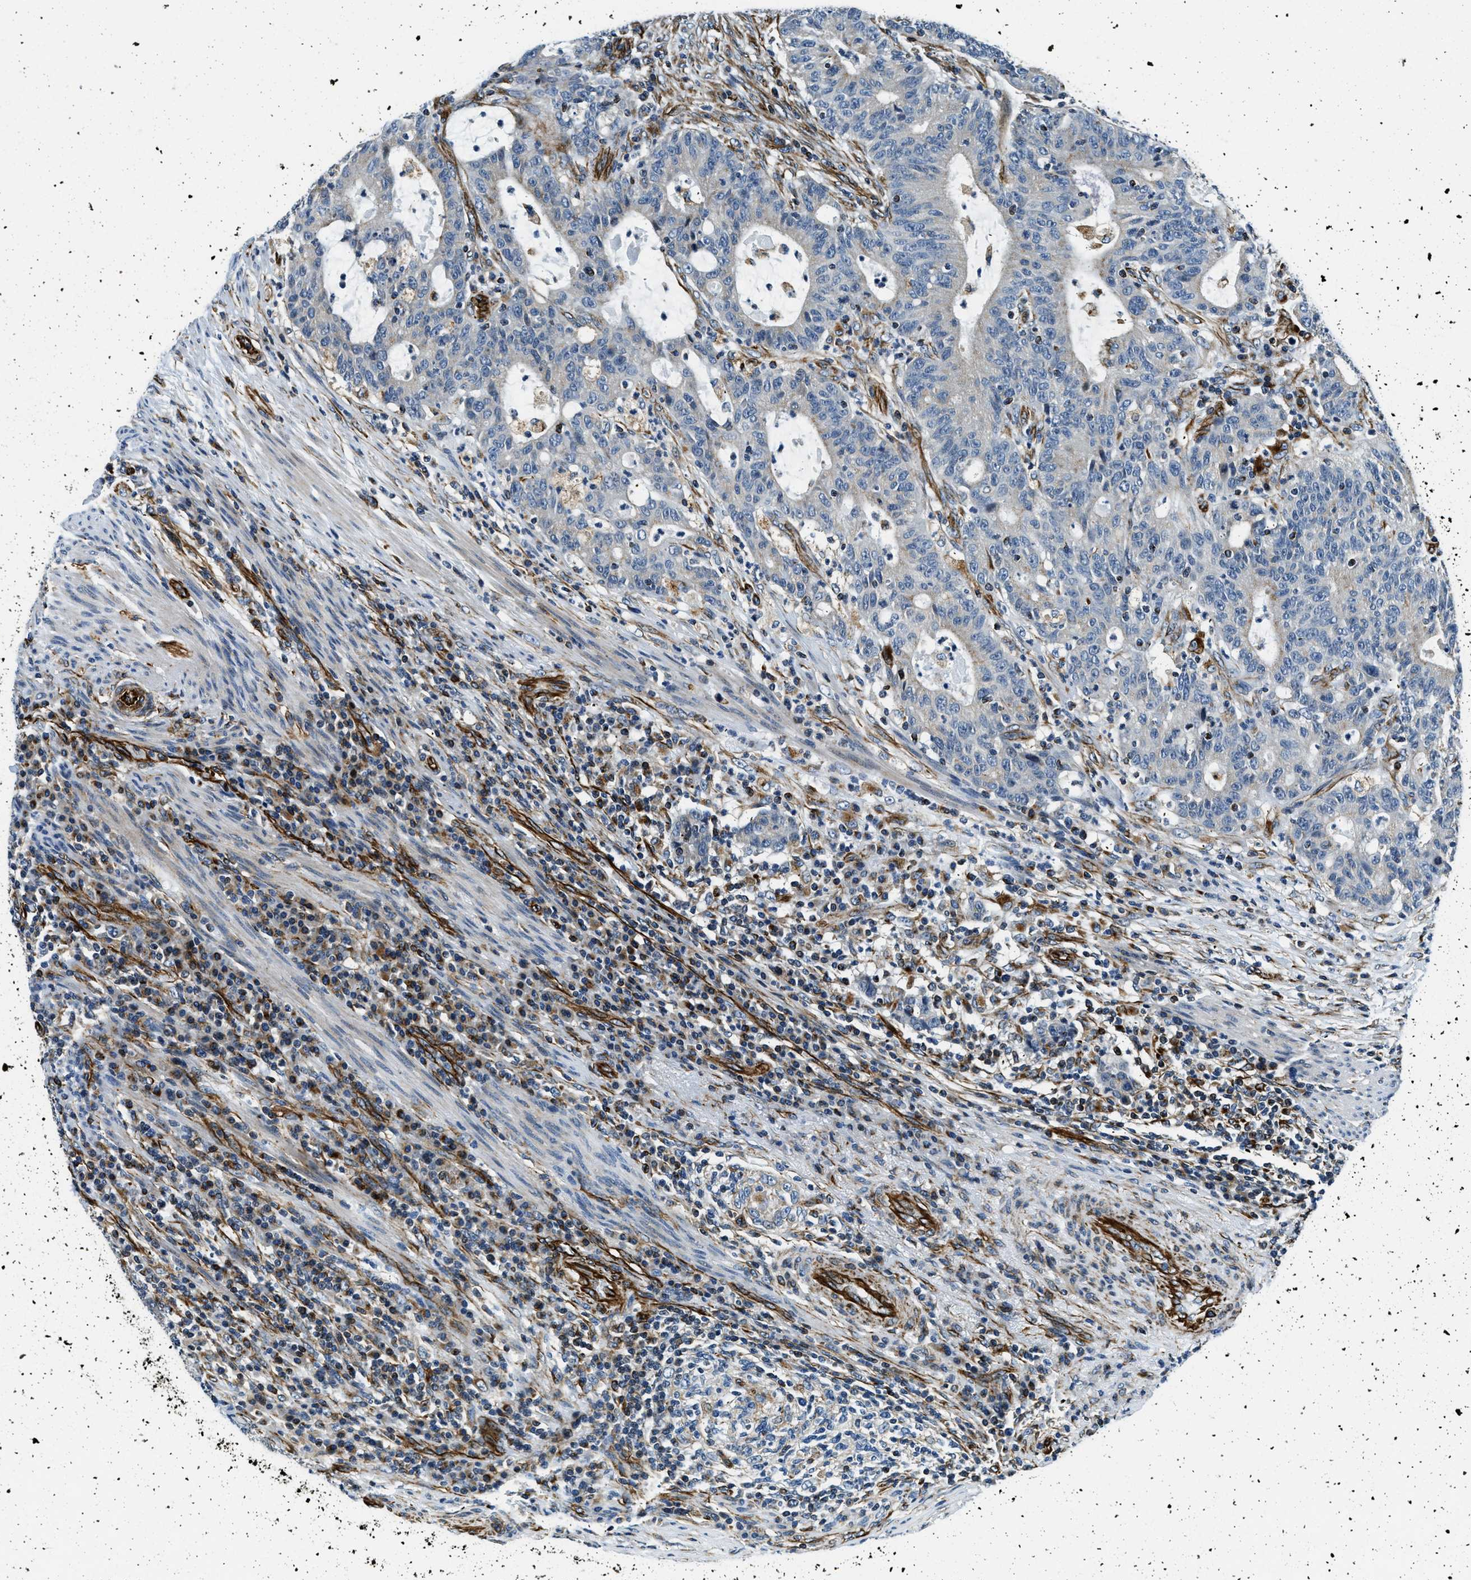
{"staining": {"intensity": "negative", "quantity": "none", "location": "none"}, "tissue": "colorectal cancer", "cell_type": "Tumor cells", "image_type": "cancer", "snomed": [{"axis": "morphology", "description": "Normal tissue, NOS"}, {"axis": "morphology", "description": "Adenocarcinoma, NOS"}, {"axis": "topography", "description": "Colon"}], "caption": "Immunohistochemistry (IHC) micrograph of neoplastic tissue: colorectal adenocarcinoma stained with DAB (3,3'-diaminobenzidine) exhibits no significant protein staining in tumor cells.", "gene": "GNS", "patient": {"sex": "female", "age": 75}}